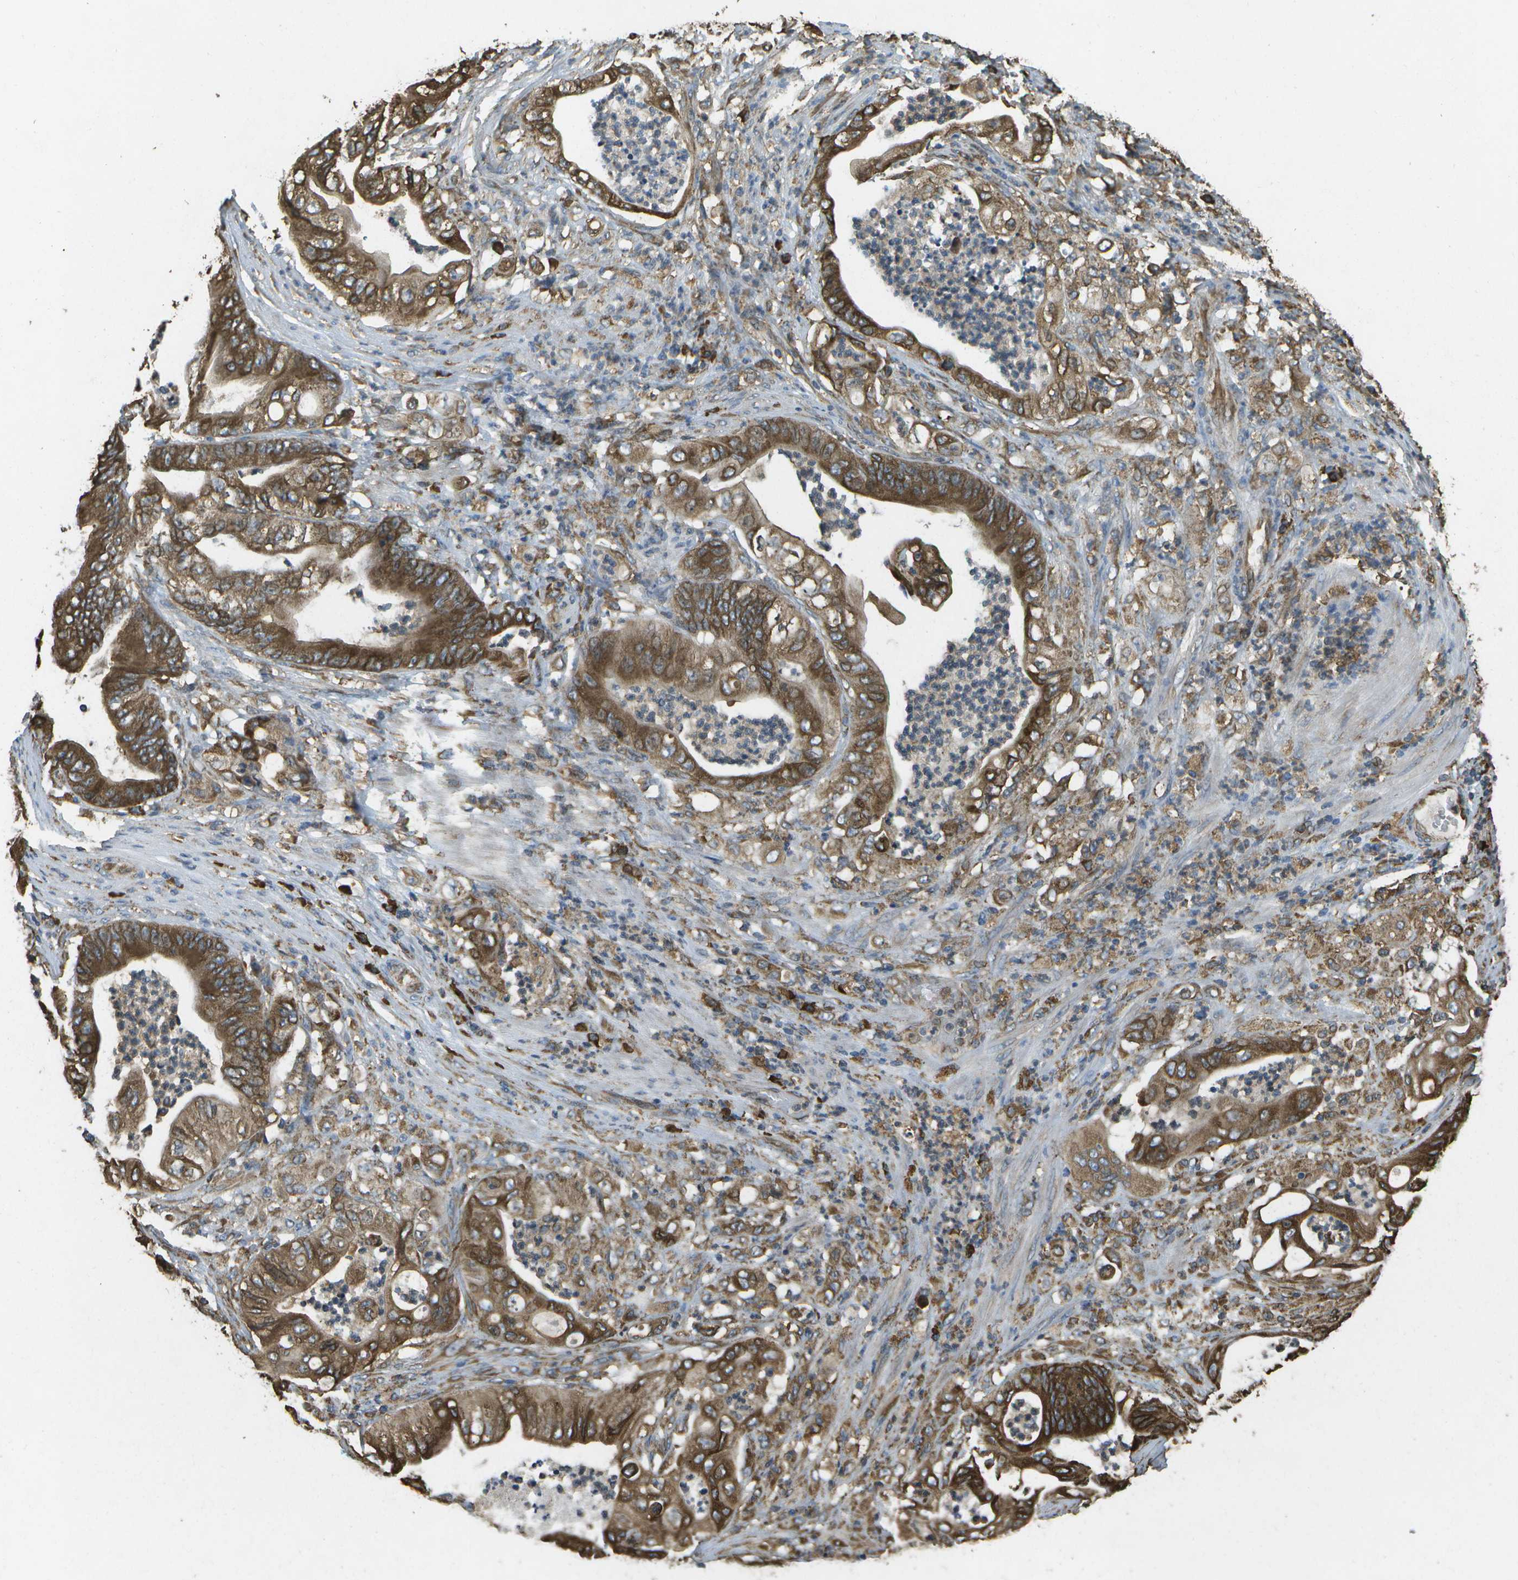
{"staining": {"intensity": "strong", "quantity": ">75%", "location": "cytoplasmic/membranous"}, "tissue": "stomach cancer", "cell_type": "Tumor cells", "image_type": "cancer", "snomed": [{"axis": "morphology", "description": "Adenocarcinoma, NOS"}, {"axis": "topography", "description": "Stomach"}], "caption": "High-power microscopy captured an immunohistochemistry histopathology image of stomach cancer, revealing strong cytoplasmic/membranous expression in about >75% of tumor cells.", "gene": "PDIA4", "patient": {"sex": "female", "age": 73}}